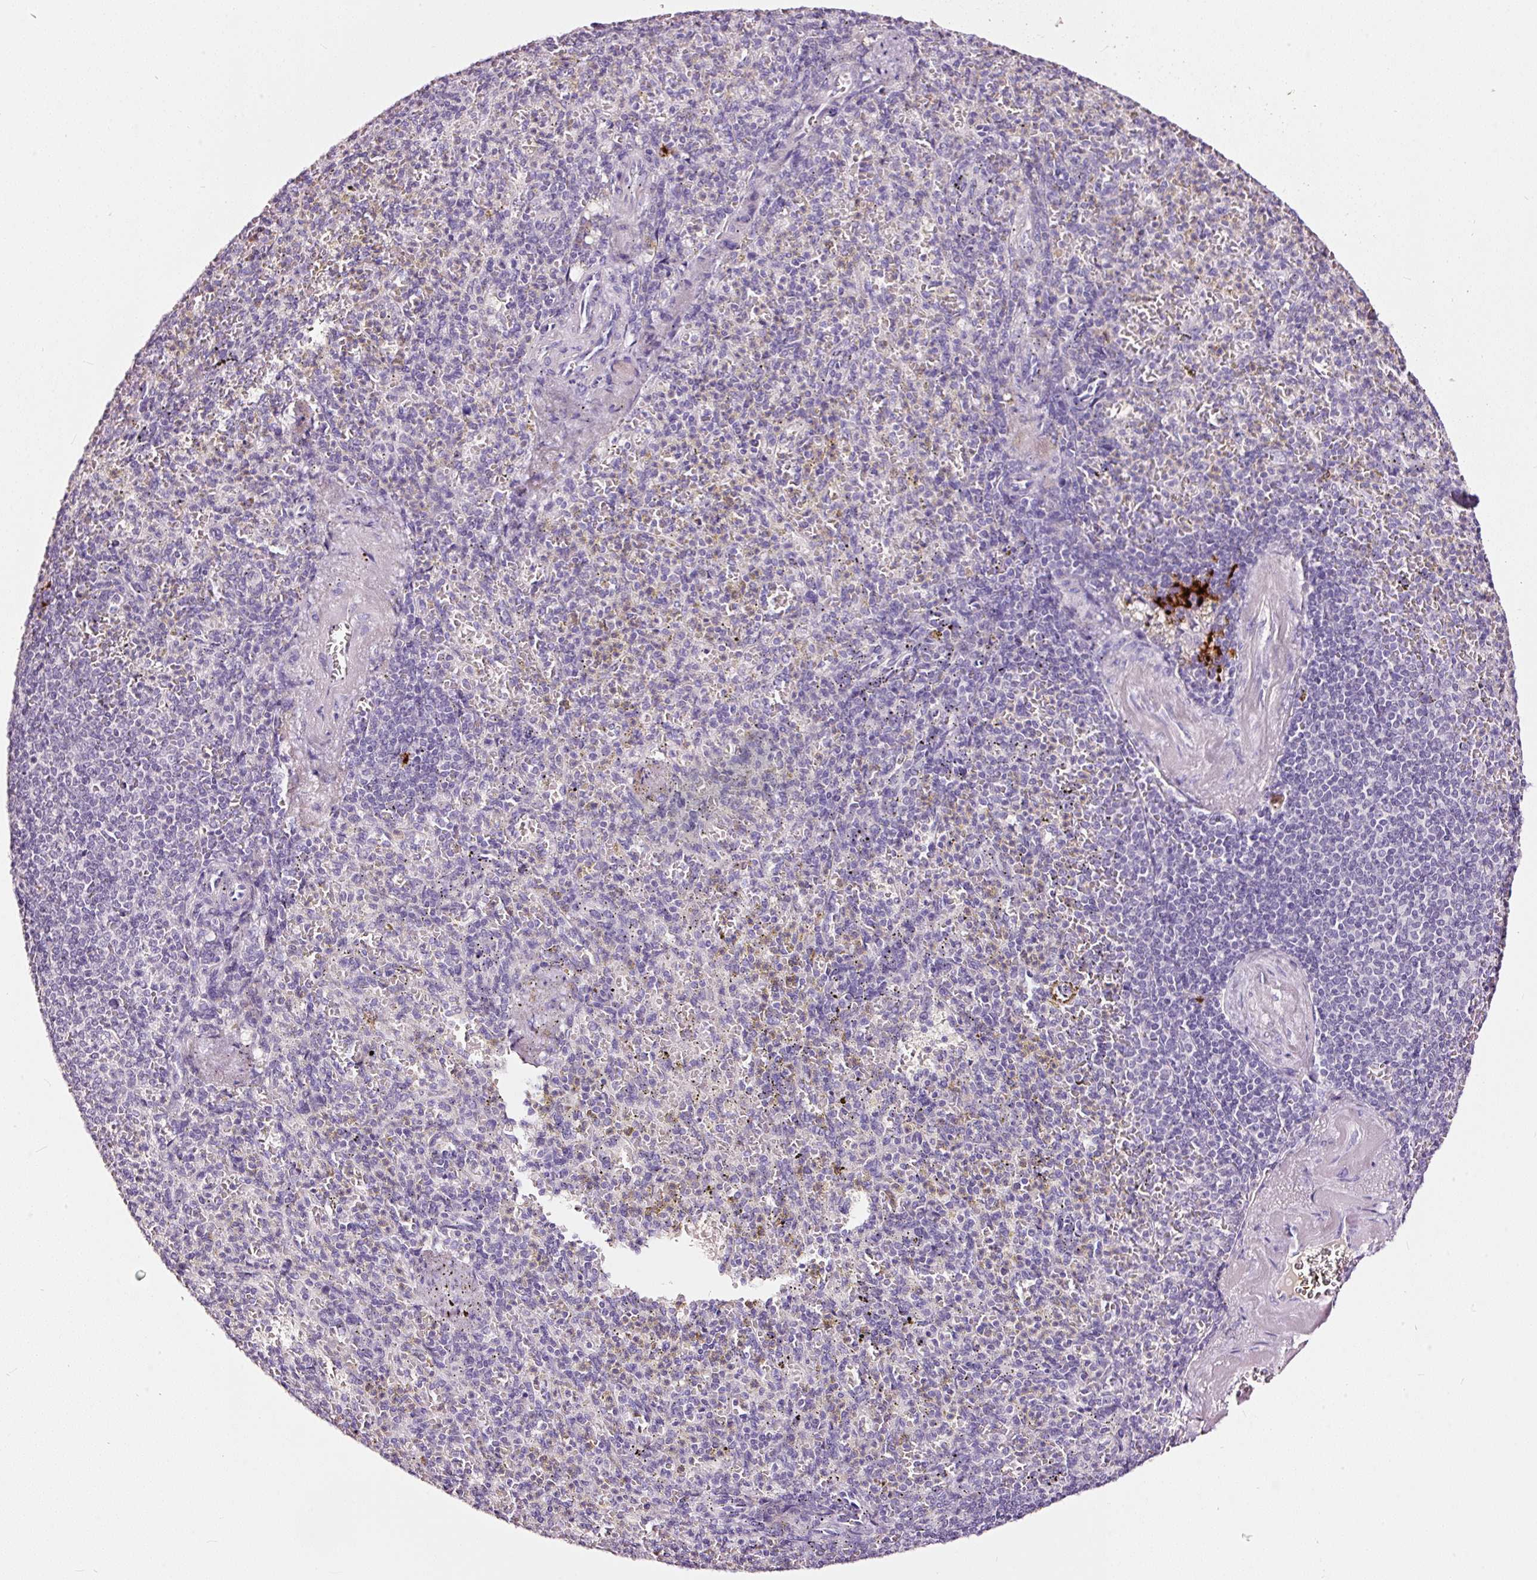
{"staining": {"intensity": "negative", "quantity": "none", "location": "none"}, "tissue": "spleen", "cell_type": "Cells in red pulp", "image_type": "normal", "snomed": [{"axis": "morphology", "description": "Normal tissue, NOS"}, {"axis": "topography", "description": "Spleen"}], "caption": "Cells in red pulp are negative for brown protein staining in unremarkable spleen.", "gene": "LAMP3", "patient": {"sex": "female", "age": 74}}